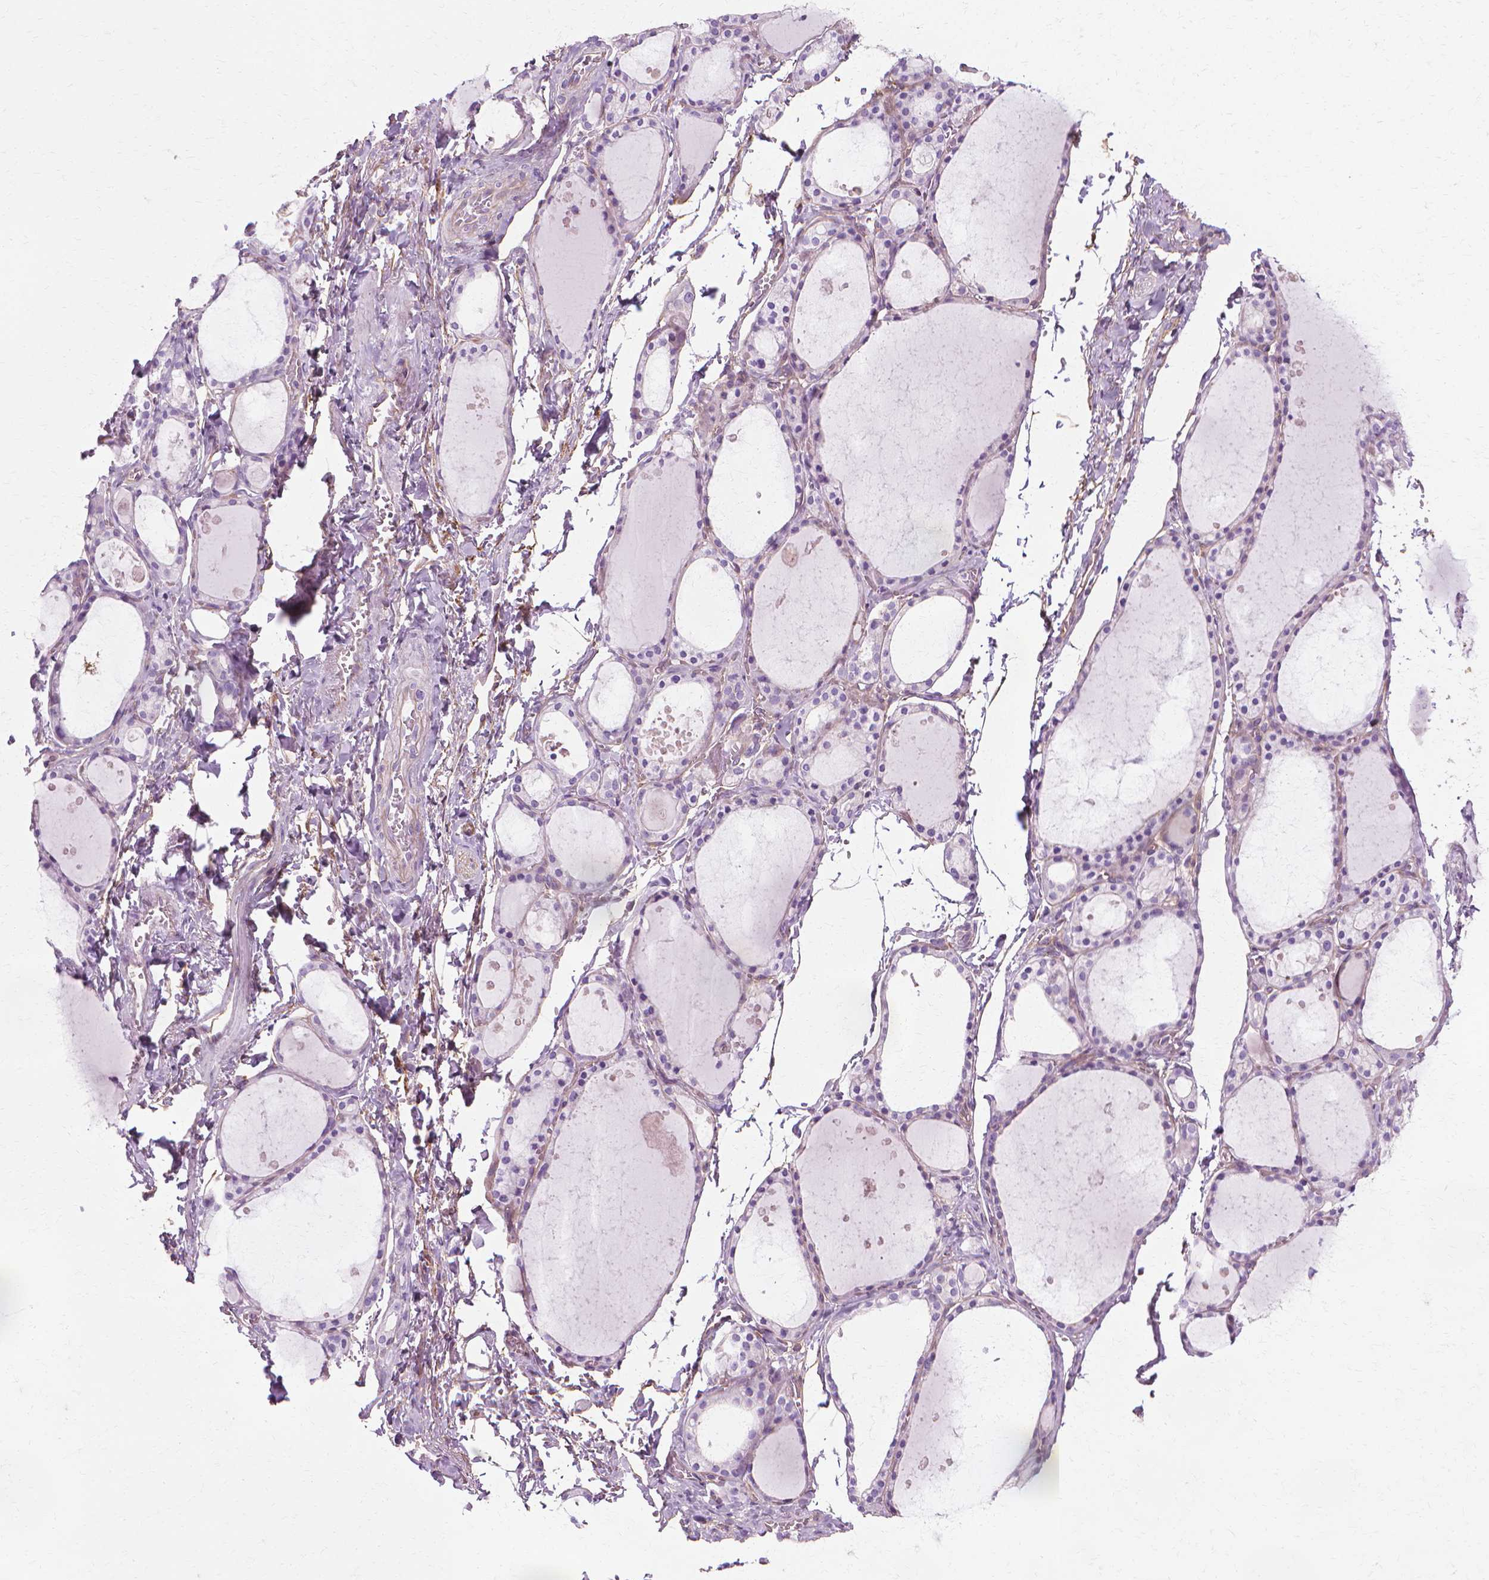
{"staining": {"intensity": "negative", "quantity": "none", "location": "none"}, "tissue": "thyroid gland", "cell_type": "Glandular cells", "image_type": "normal", "snomed": [{"axis": "morphology", "description": "Normal tissue, NOS"}, {"axis": "topography", "description": "Thyroid gland"}], "caption": "High power microscopy image of an immunohistochemistry (IHC) photomicrograph of normal thyroid gland, revealing no significant staining in glandular cells.", "gene": "CFAP157", "patient": {"sex": "male", "age": 68}}